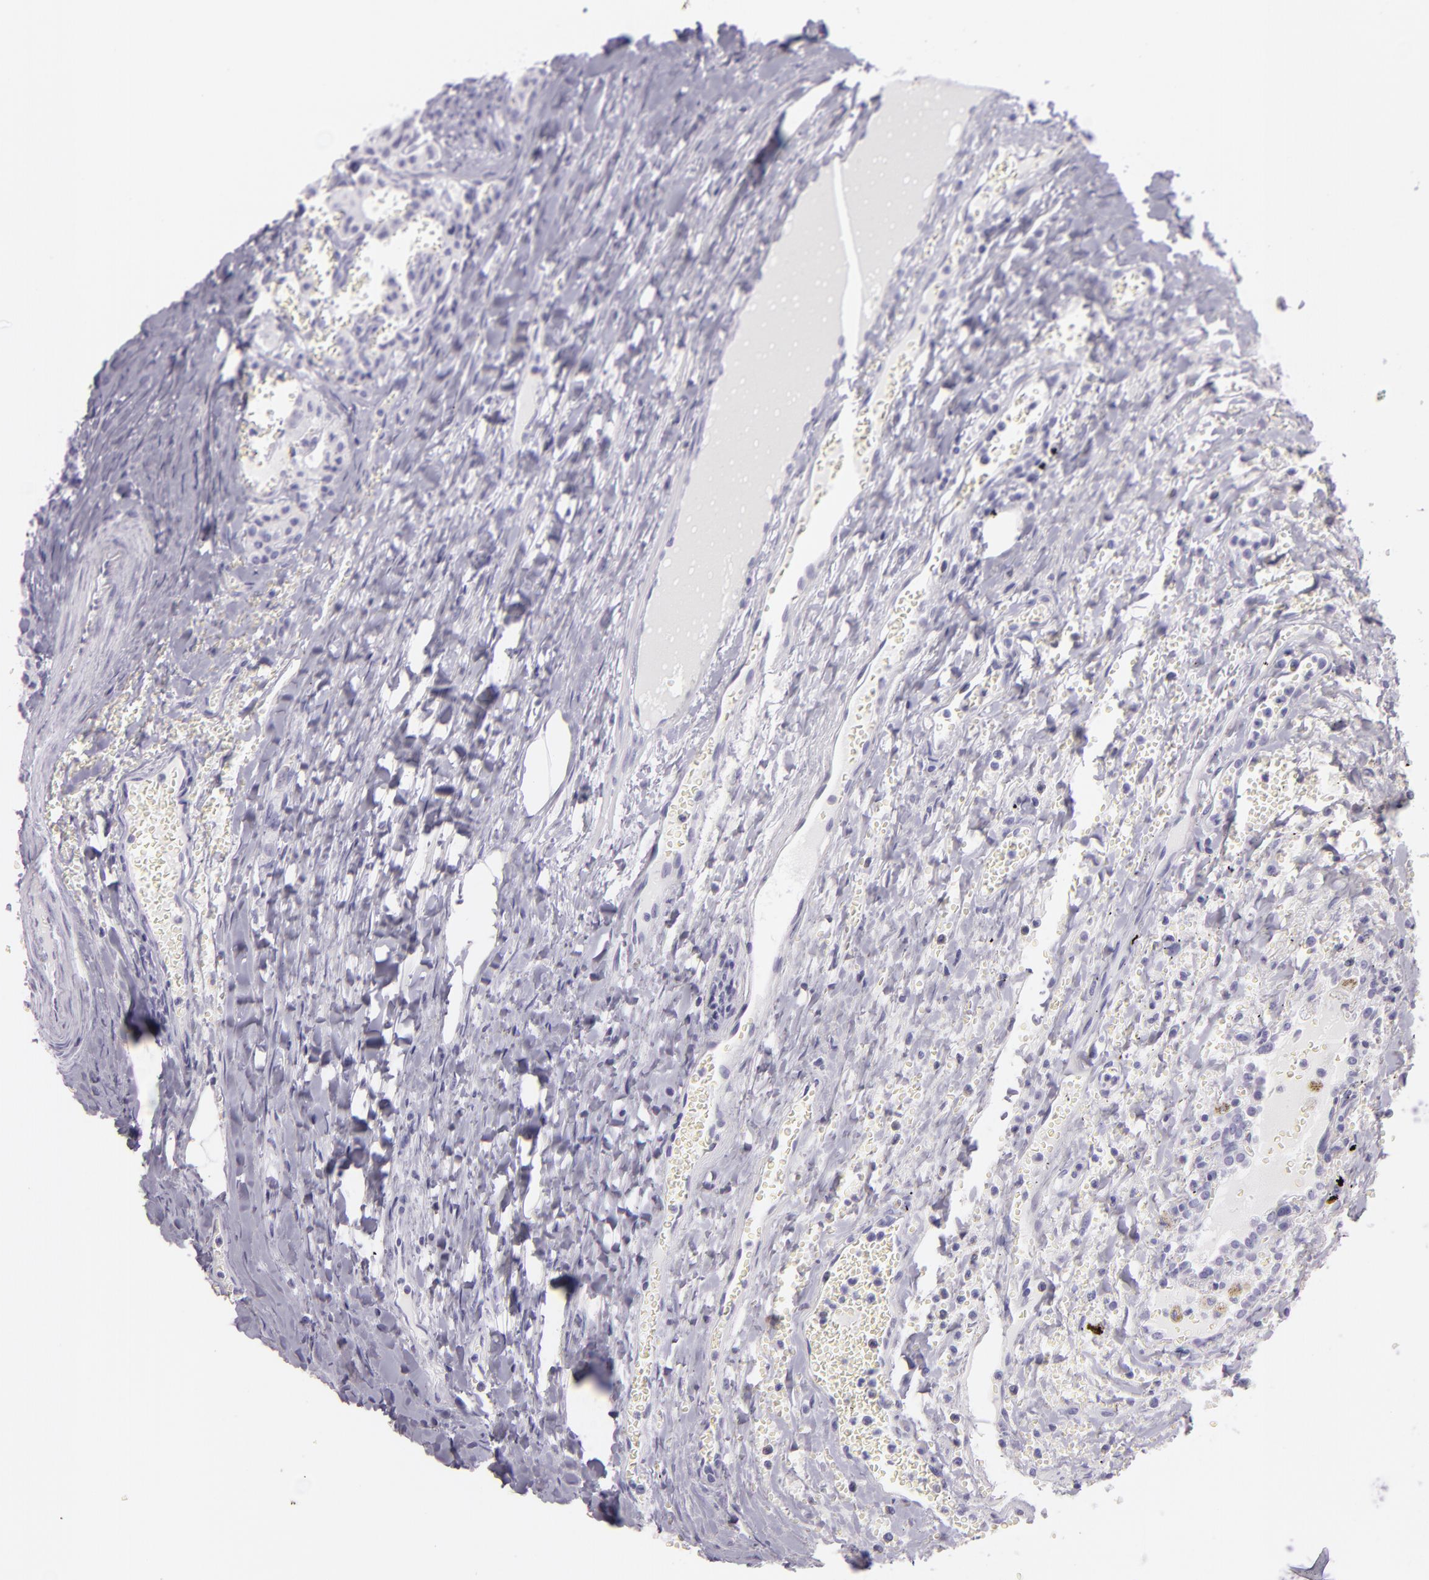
{"staining": {"intensity": "negative", "quantity": "none", "location": "none"}, "tissue": "carcinoid", "cell_type": "Tumor cells", "image_type": "cancer", "snomed": [{"axis": "morphology", "description": "Carcinoid, malignant, NOS"}, {"axis": "topography", "description": "Bronchus"}], "caption": "Tumor cells are negative for brown protein staining in carcinoid.", "gene": "MUC6", "patient": {"sex": "male", "age": 55}}